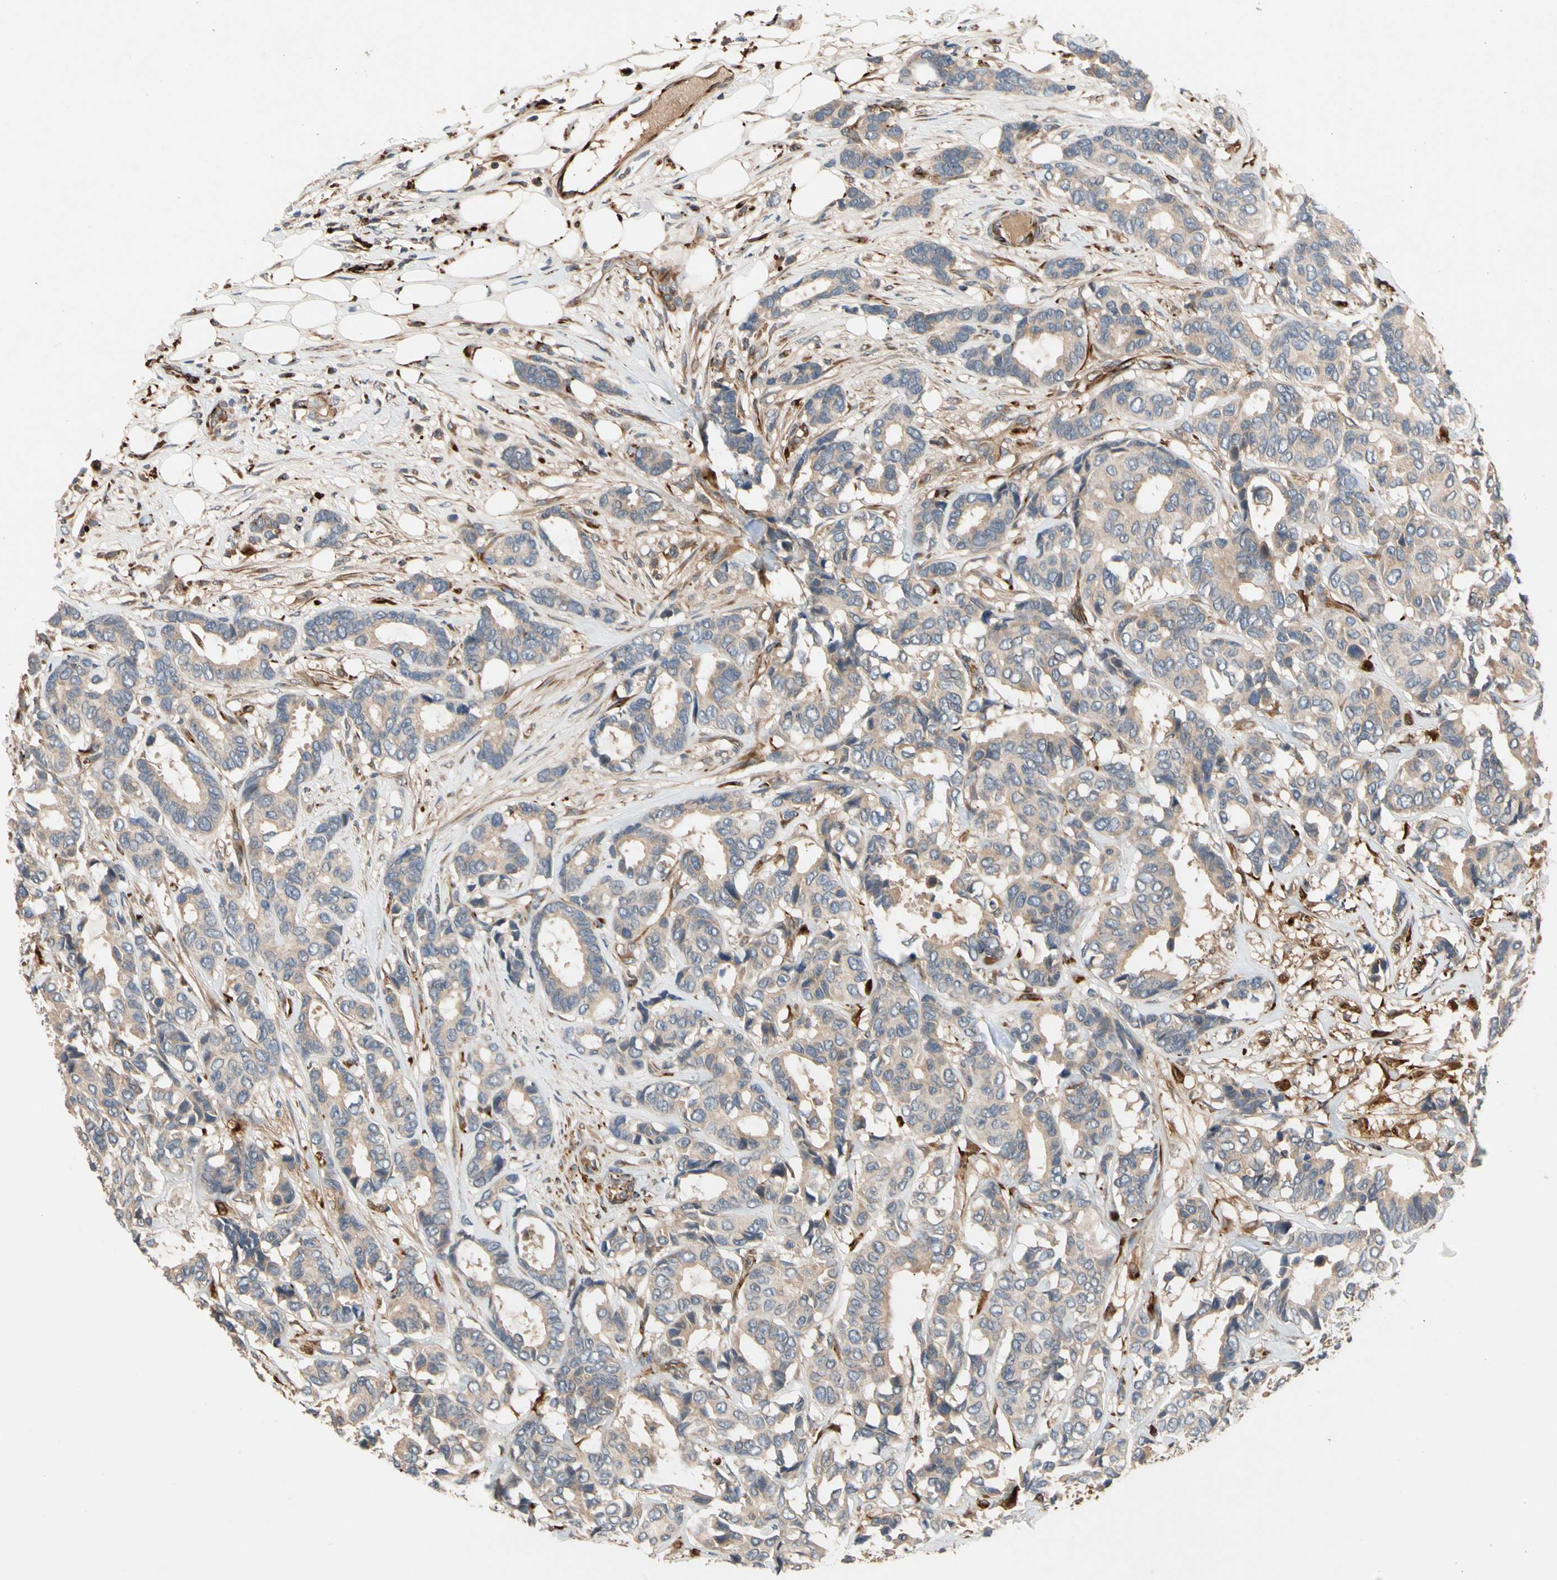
{"staining": {"intensity": "weak", "quantity": "25%-75%", "location": "cytoplasmic/membranous"}, "tissue": "breast cancer", "cell_type": "Tumor cells", "image_type": "cancer", "snomed": [{"axis": "morphology", "description": "Duct carcinoma"}, {"axis": "topography", "description": "Breast"}], "caption": "Intraductal carcinoma (breast) stained with a protein marker exhibits weak staining in tumor cells.", "gene": "FGD6", "patient": {"sex": "female", "age": 87}}